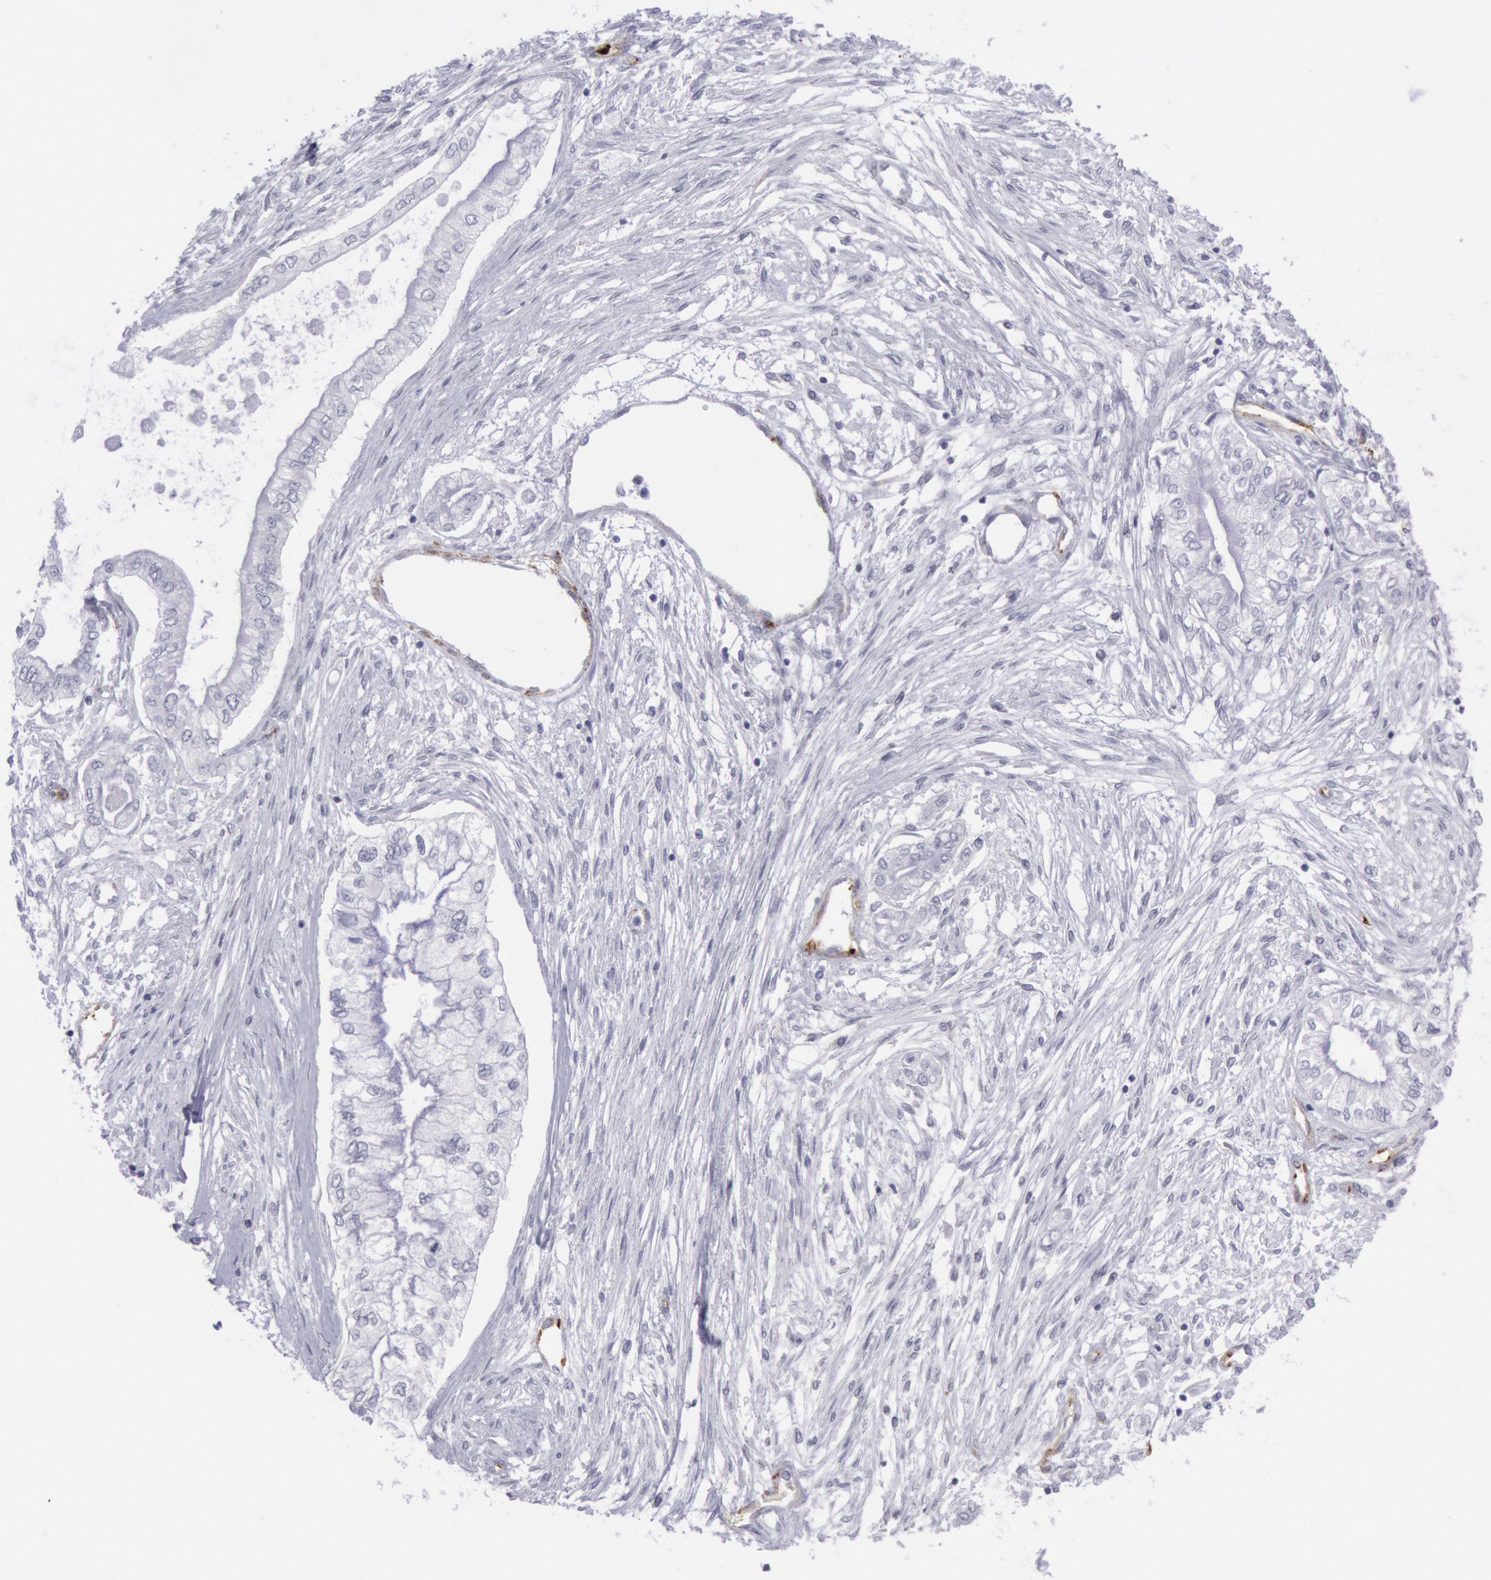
{"staining": {"intensity": "negative", "quantity": "none", "location": "none"}, "tissue": "pancreatic cancer", "cell_type": "Tumor cells", "image_type": "cancer", "snomed": [{"axis": "morphology", "description": "Adenocarcinoma, NOS"}, {"axis": "topography", "description": "Pancreas"}], "caption": "Human pancreatic adenocarcinoma stained for a protein using IHC demonstrates no expression in tumor cells.", "gene": "CDH13", "patient": {"sex": "male", "age": 79}}